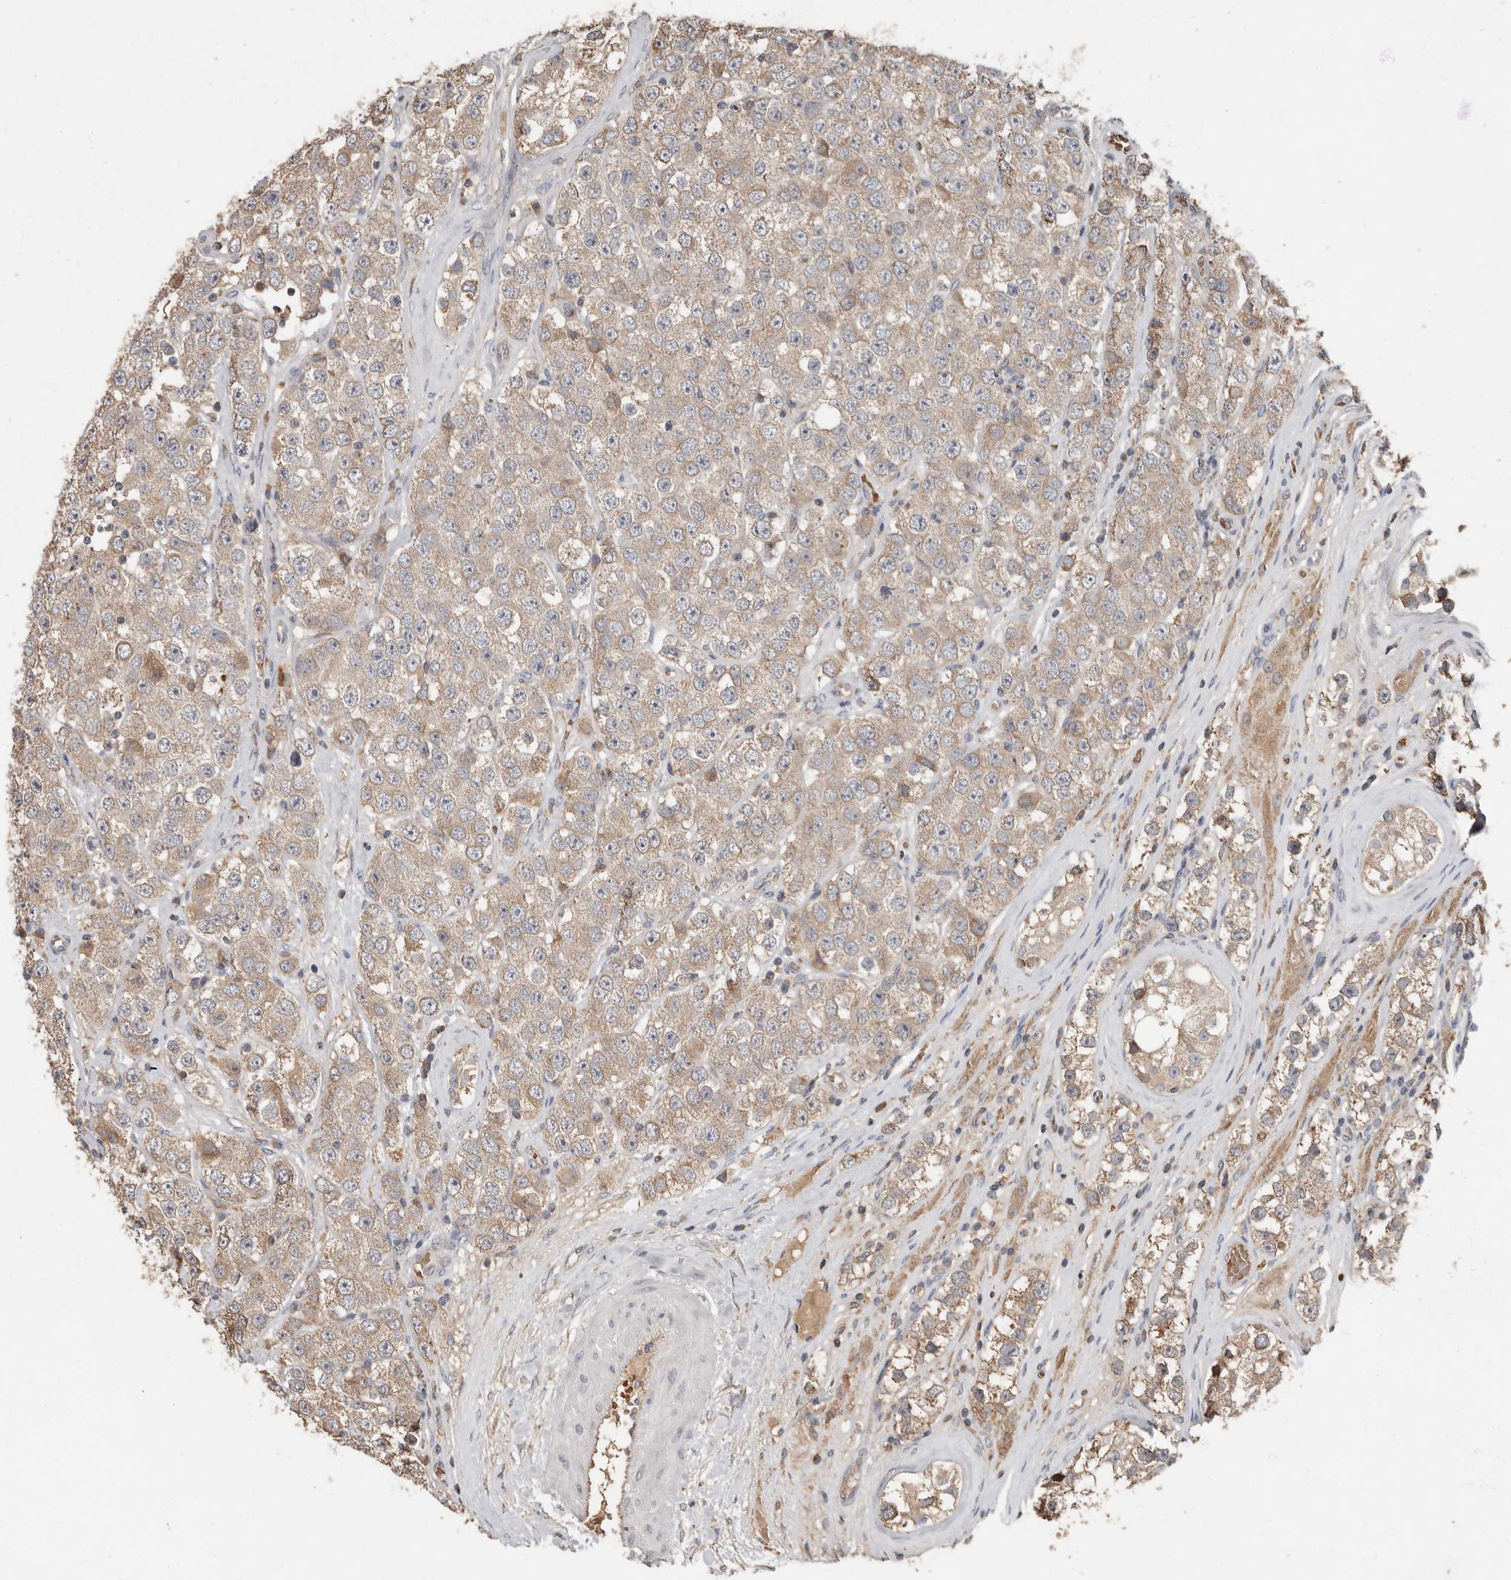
{"staining": {"intensity": "moderate", "quantity": ">75%", "location": "cytoplasmic/membranous"}, "tissue": "testis cancer", "cell_type": "Tumor cells", "image_type": "cancer", "snomed": [{"axis": "morphology", "description": "Seminoma, NOS"}, {"axis": "topography", "description": "Testis"}], "caption": "Immunohistochemical staining of human testis cancer displays medium levels of moderate cytoplasmic/membranous staining in about >75% of tumor cells.", "gene": "KIF26B", "patient": {"sex": "male", "age": 28}}